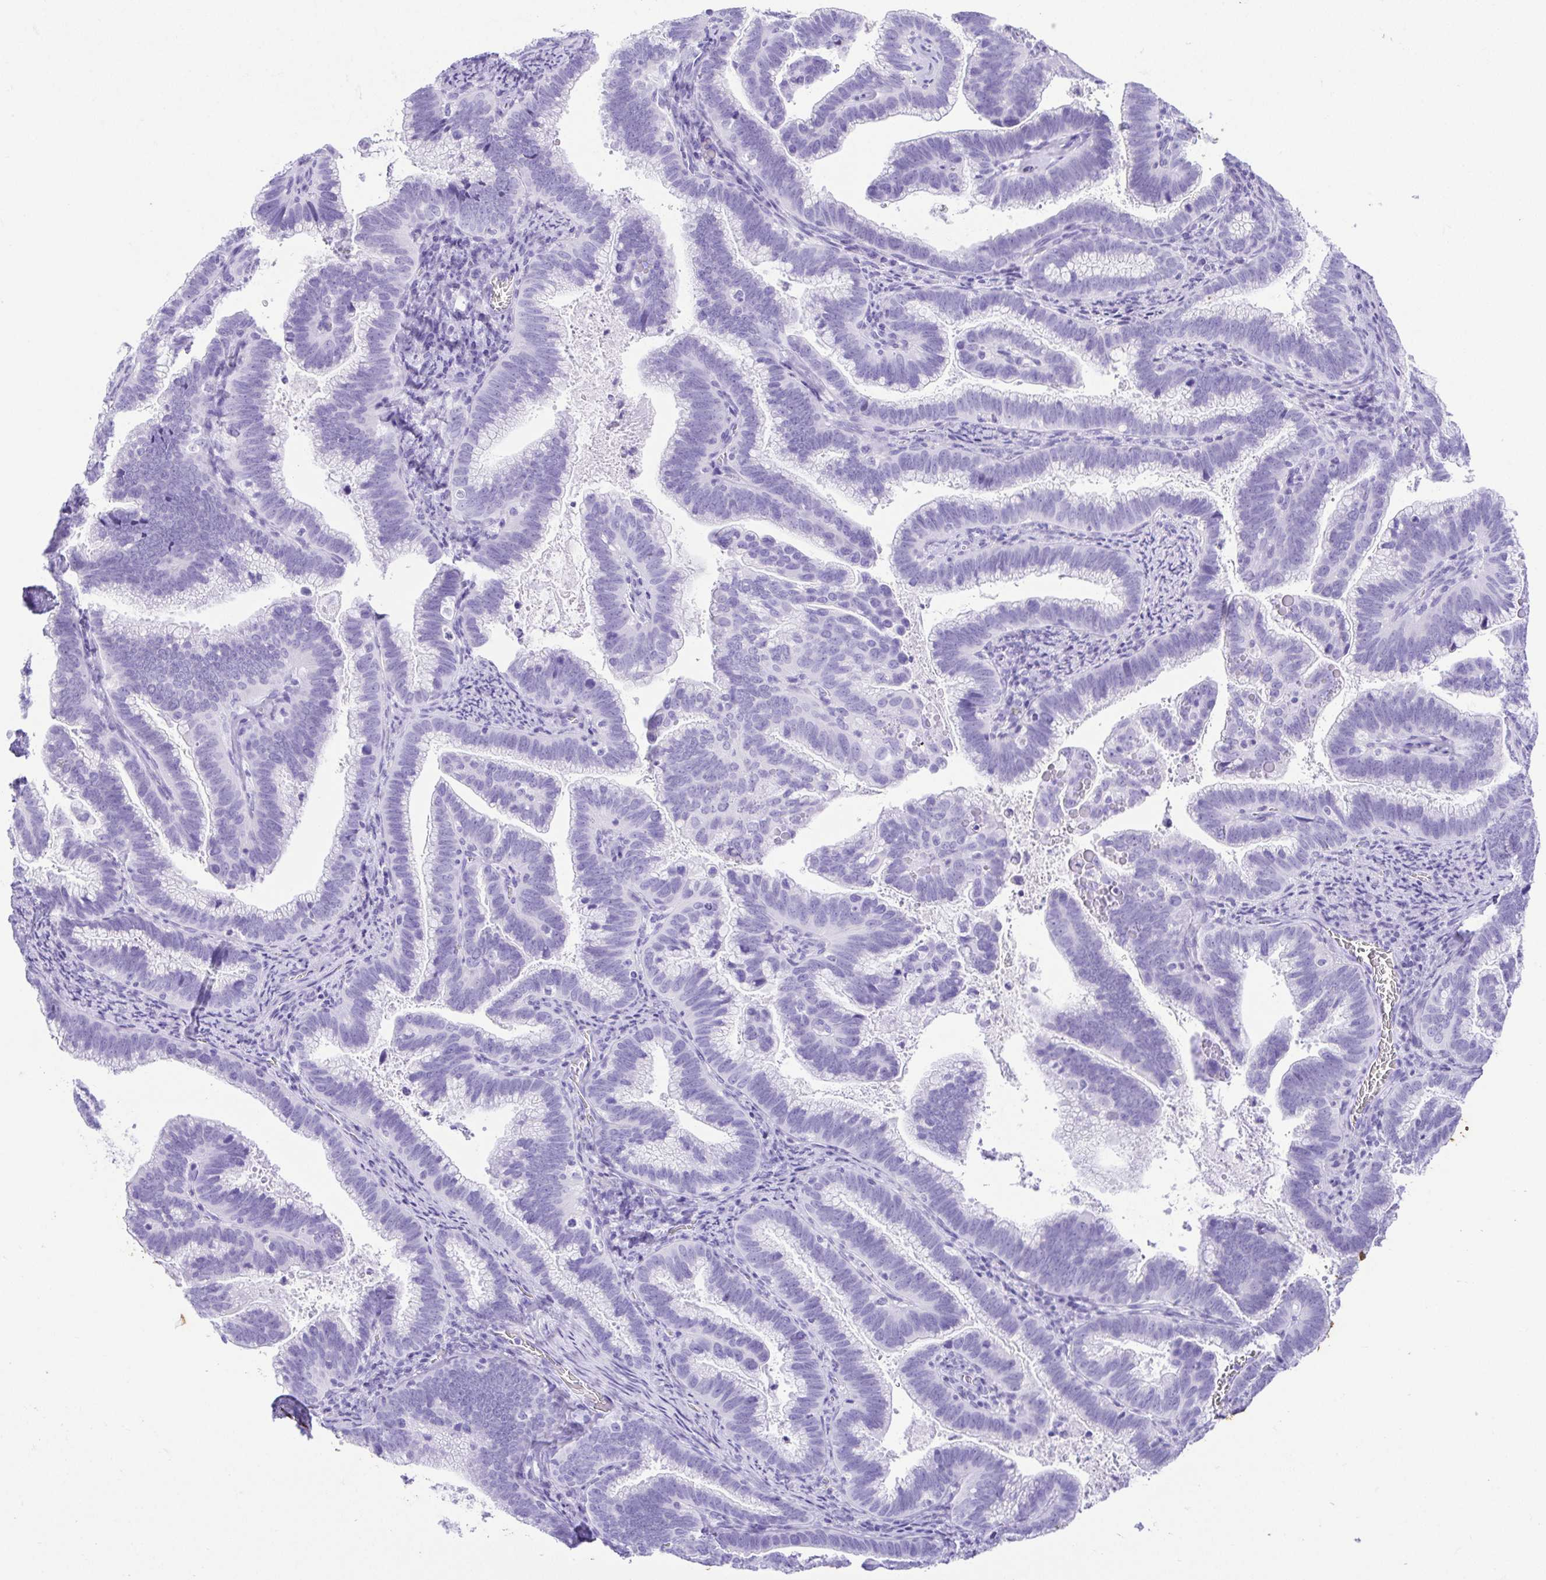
{"staining": {"intensity": "negative", "quantity": "none", "location": "none"}, "tissue": "cervical cancer", "cell_type": "Tumor cells", "image_type": "cancer", "snomed": [{"axis": "morphology", "description": "Adenocarcinoma, NOS"}, {"axis": "topography", "description": "Cervix"}], "caption": "A micrograph of adenocarcinoma (cervical) stained for a protein shows no brown staining in tumor cells. Brightfield microscopy of immunohistochemistry (IHC) stained with DAB (brown) and hematoxylin (blue), captured at high magnification.", "gene": "CDSN", "patient": {"sex": "female", "age": 61}}